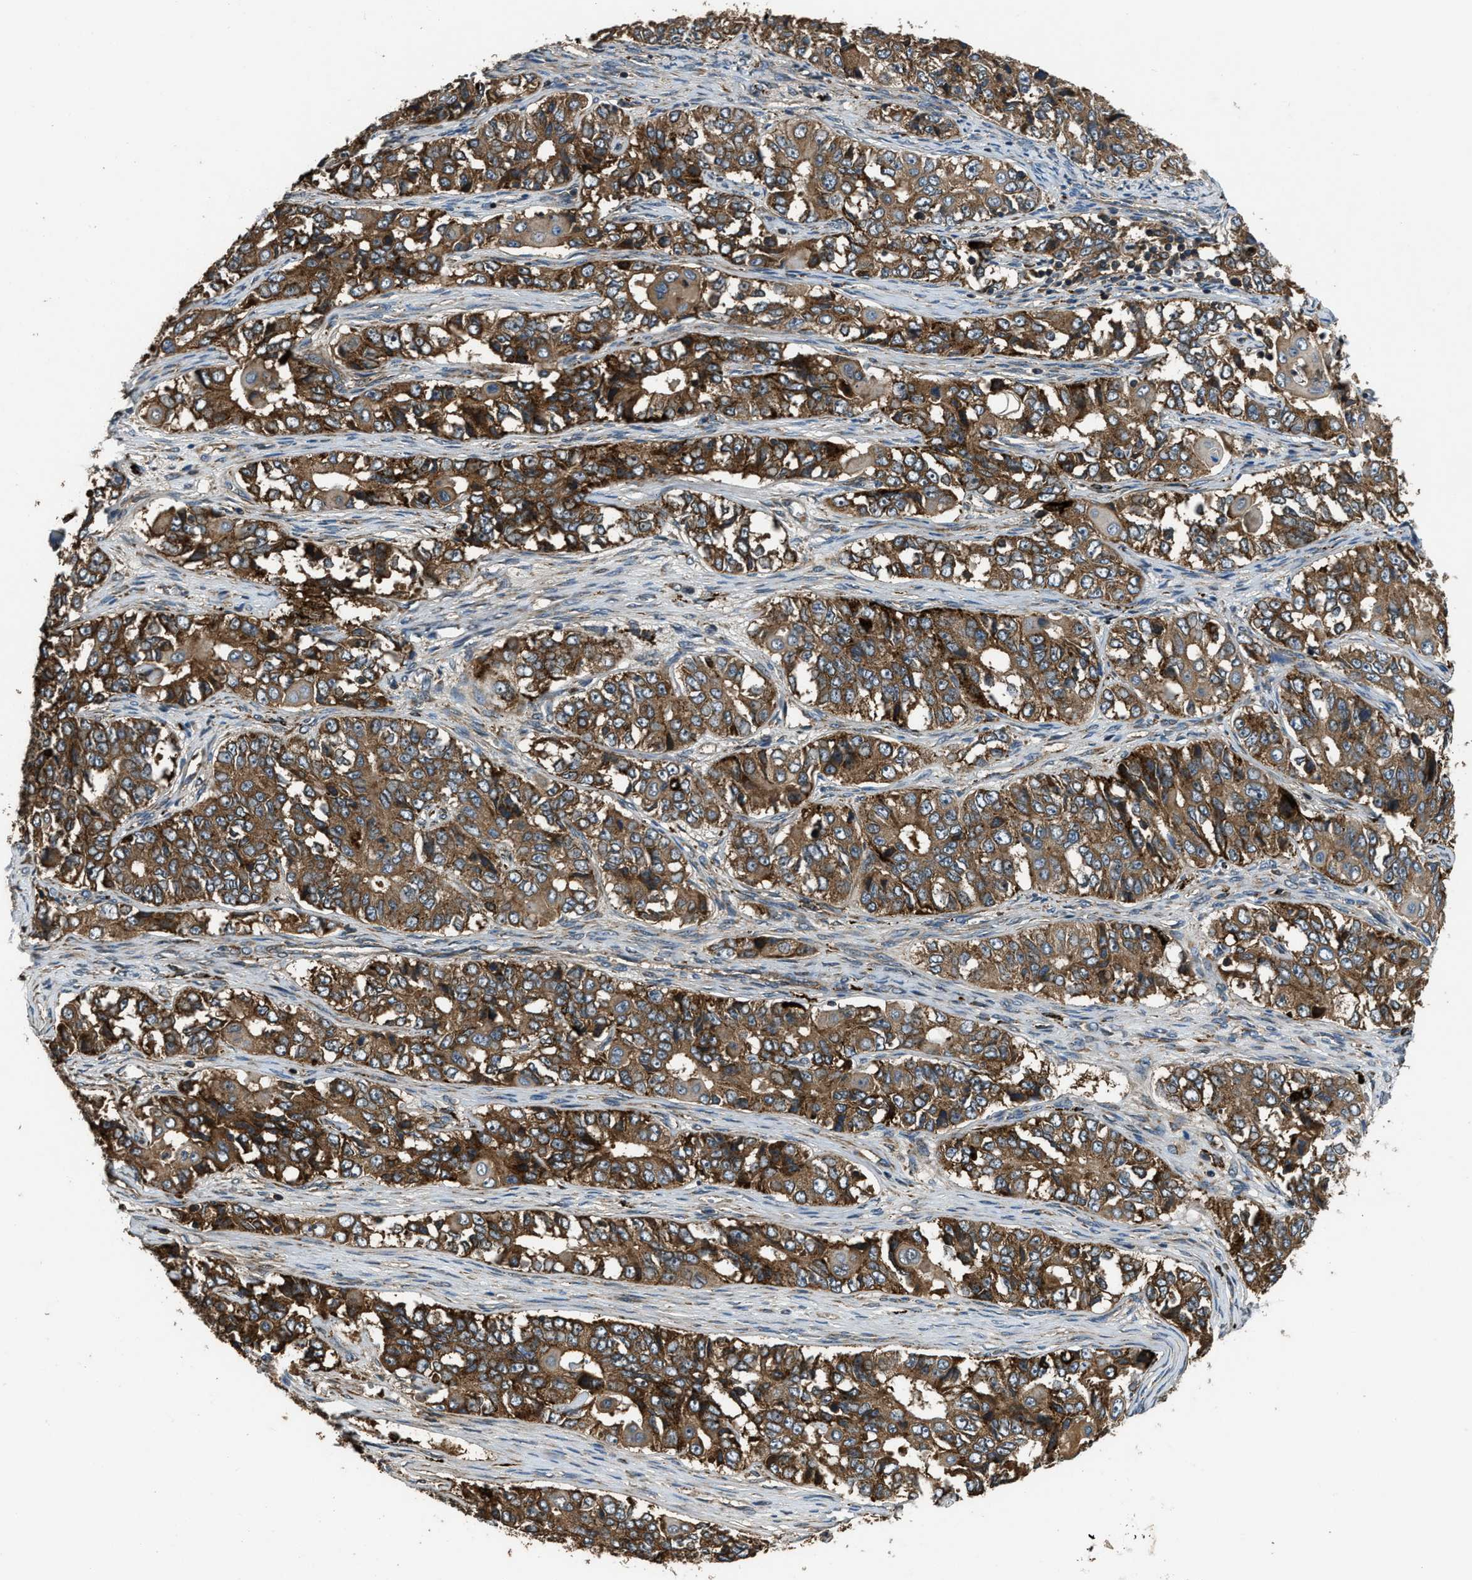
{"staining": {"intensity": "strong", "quantity": ">75%", "location": "cytoplasmic/membranous"}, "tissue": "ovarian cancer", "cell_type": "Tumor cells", "image_type": "cancer", "snomed": [{"axis": "morphology", "description": "Carcinoma, endometroid"}, {"axis": "topography", "description": "Ovary"}], "caption": "Human ovarian cancer stained with a protein marker demonstrates strong staining in tumor cells.", "gene": "GGH", "patient": {"sex": "female", "age": 51}}